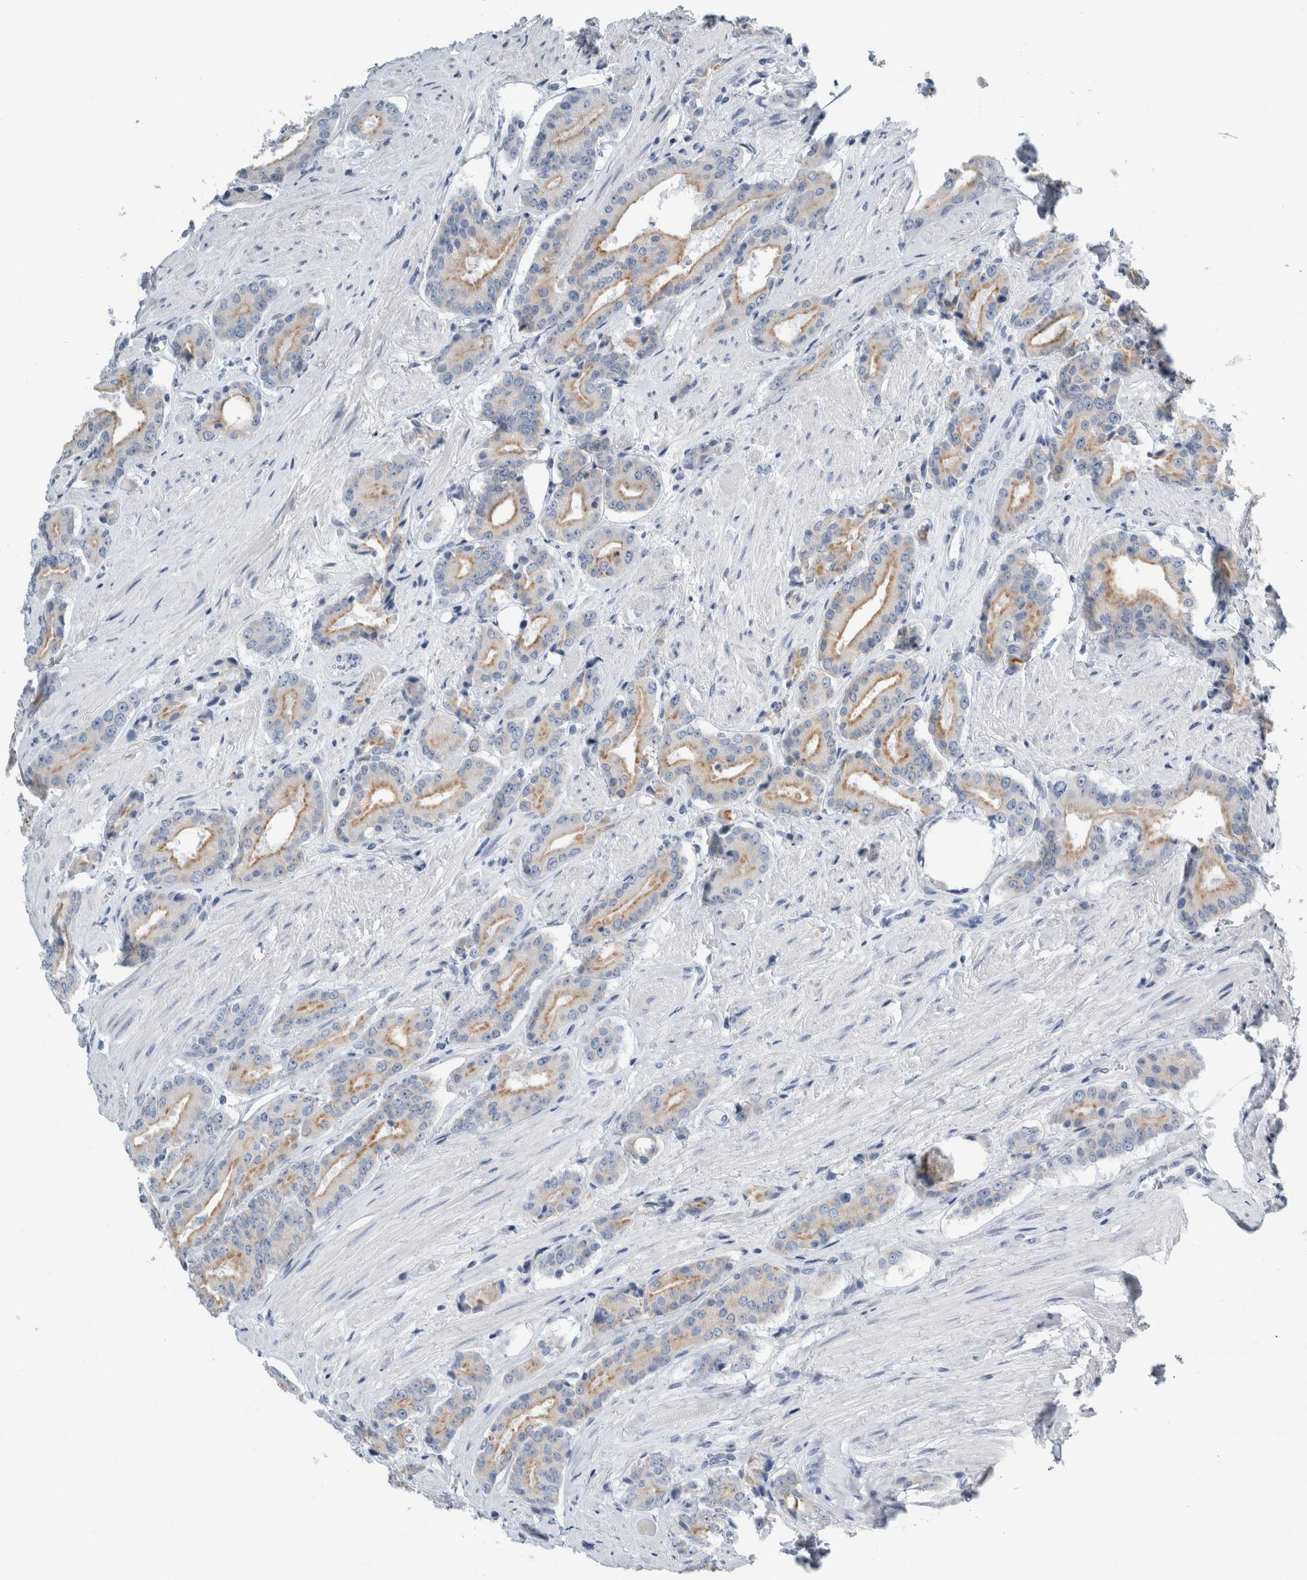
{"staining": {"intensity": "weak", "quantity": "25%-75%", "location": "cytoplasmic/membranous"}, "tissue": "prostate cancer", "cell_type": "Tumor cells", "image_type": "cancer", "snomed": [{"axis": "morphology", "description": "Adenocarcinoma, High grade"}, {"axis": "topography", "description": "Prostate"}], "caption": "Weak cytoplasmic/membranous expression is identified in approximately 25%-75% of tumor cells in prostate cancer (adenocarcinoma (high-grade)).", "gene": "RPH3AL", "patient": {"sex": "male", "age": 71}}